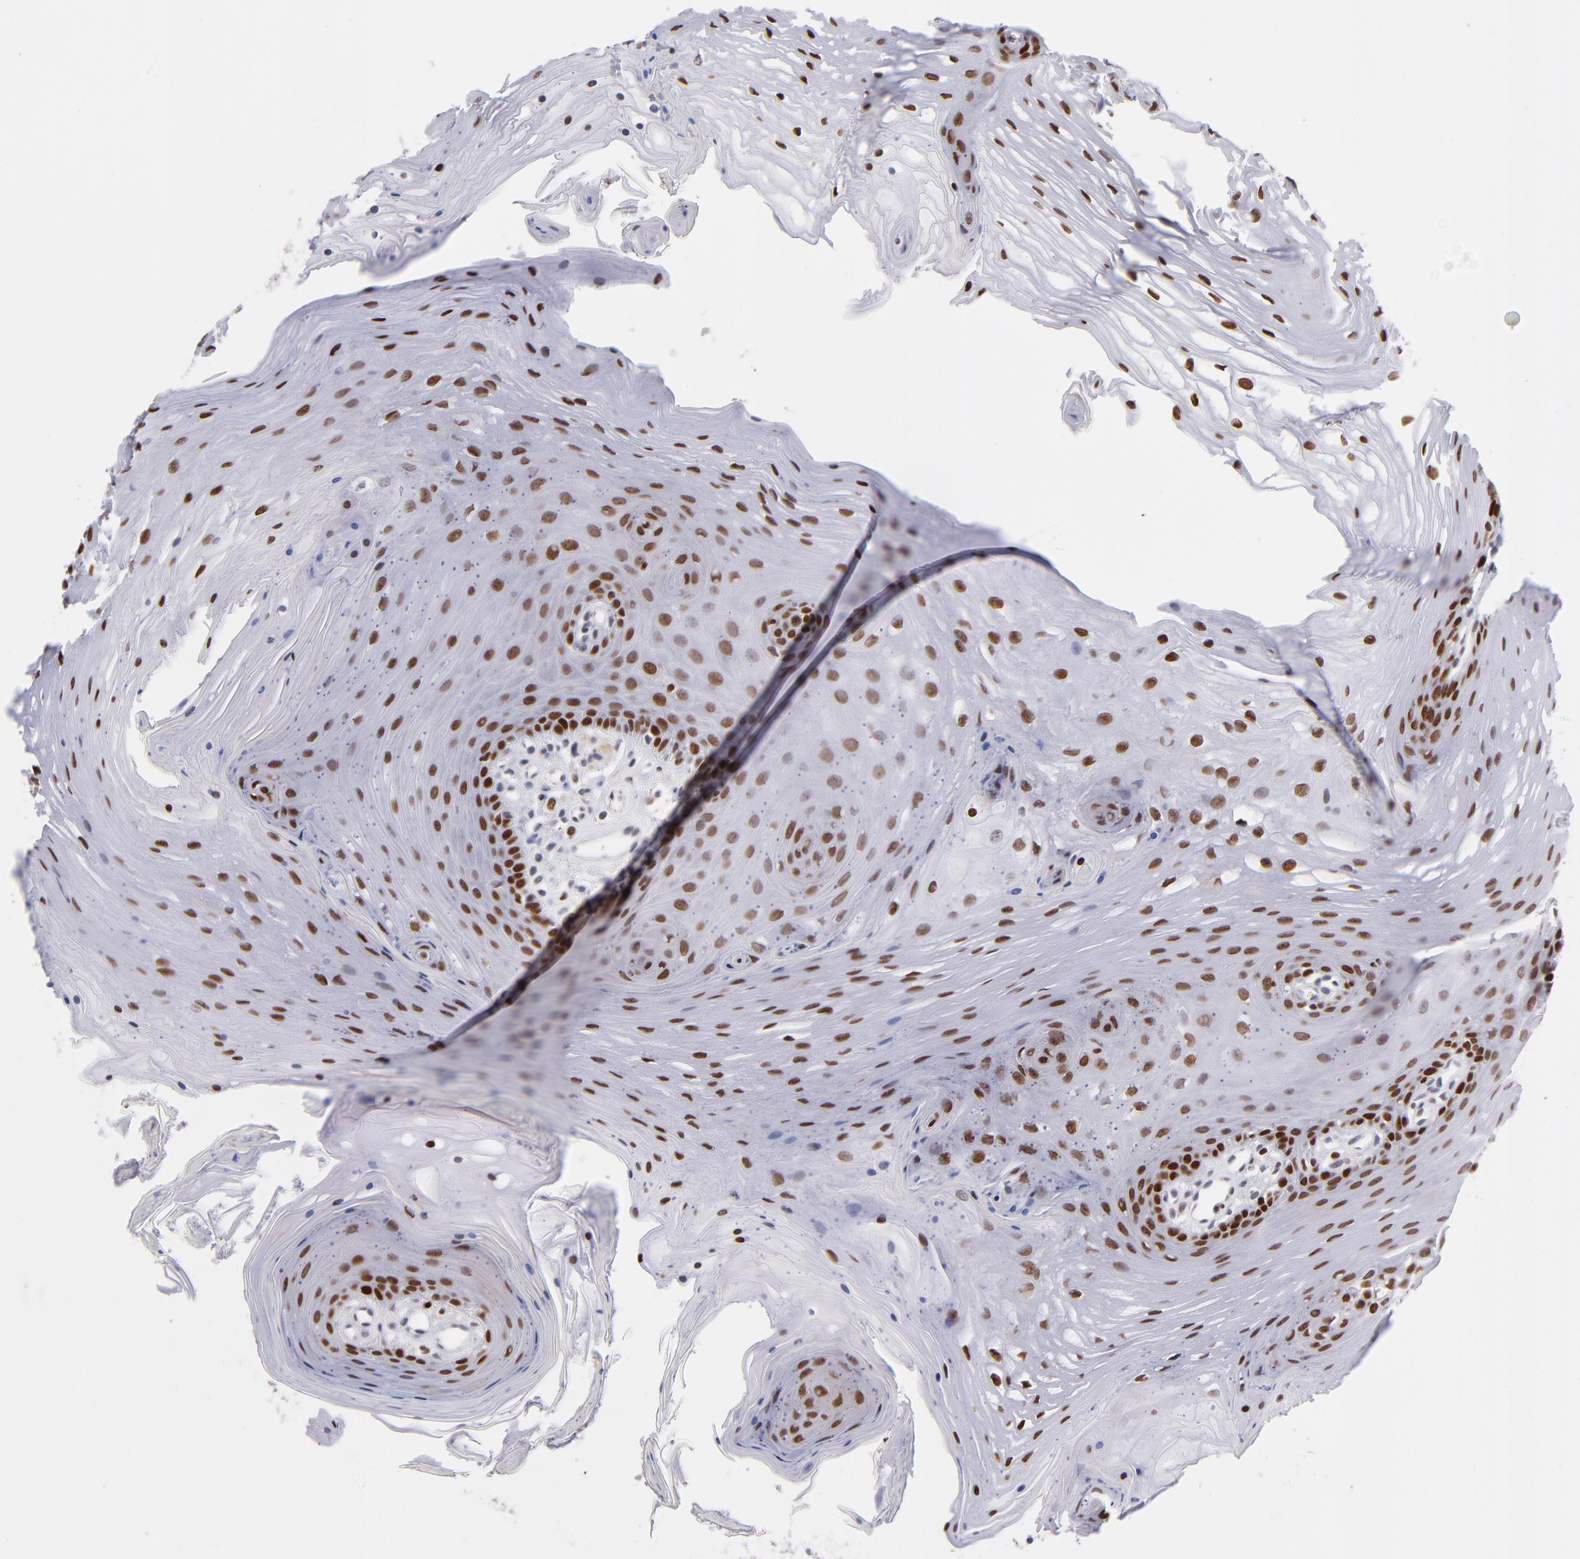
{"staining": {"intensity": "strong", "quantity": "25%-75%", "location": "nuclear"}, "tissue": "oral mucosa", "cell_type": "Squamous epithelial cells", "image_type": "normal", "snomed": [{"axis": "morphology", "description": "Normal tissue, NOS"}, {"axis": "topography", "description": "Oral tissue"}], "caption": "Strong nuclear positivity is appreciated in about 25%-75% of squamous epithelial cells in unremarkable oral mucosa.", "gene": "POLA1", "patient": {"sex": "male", "age": 62}}